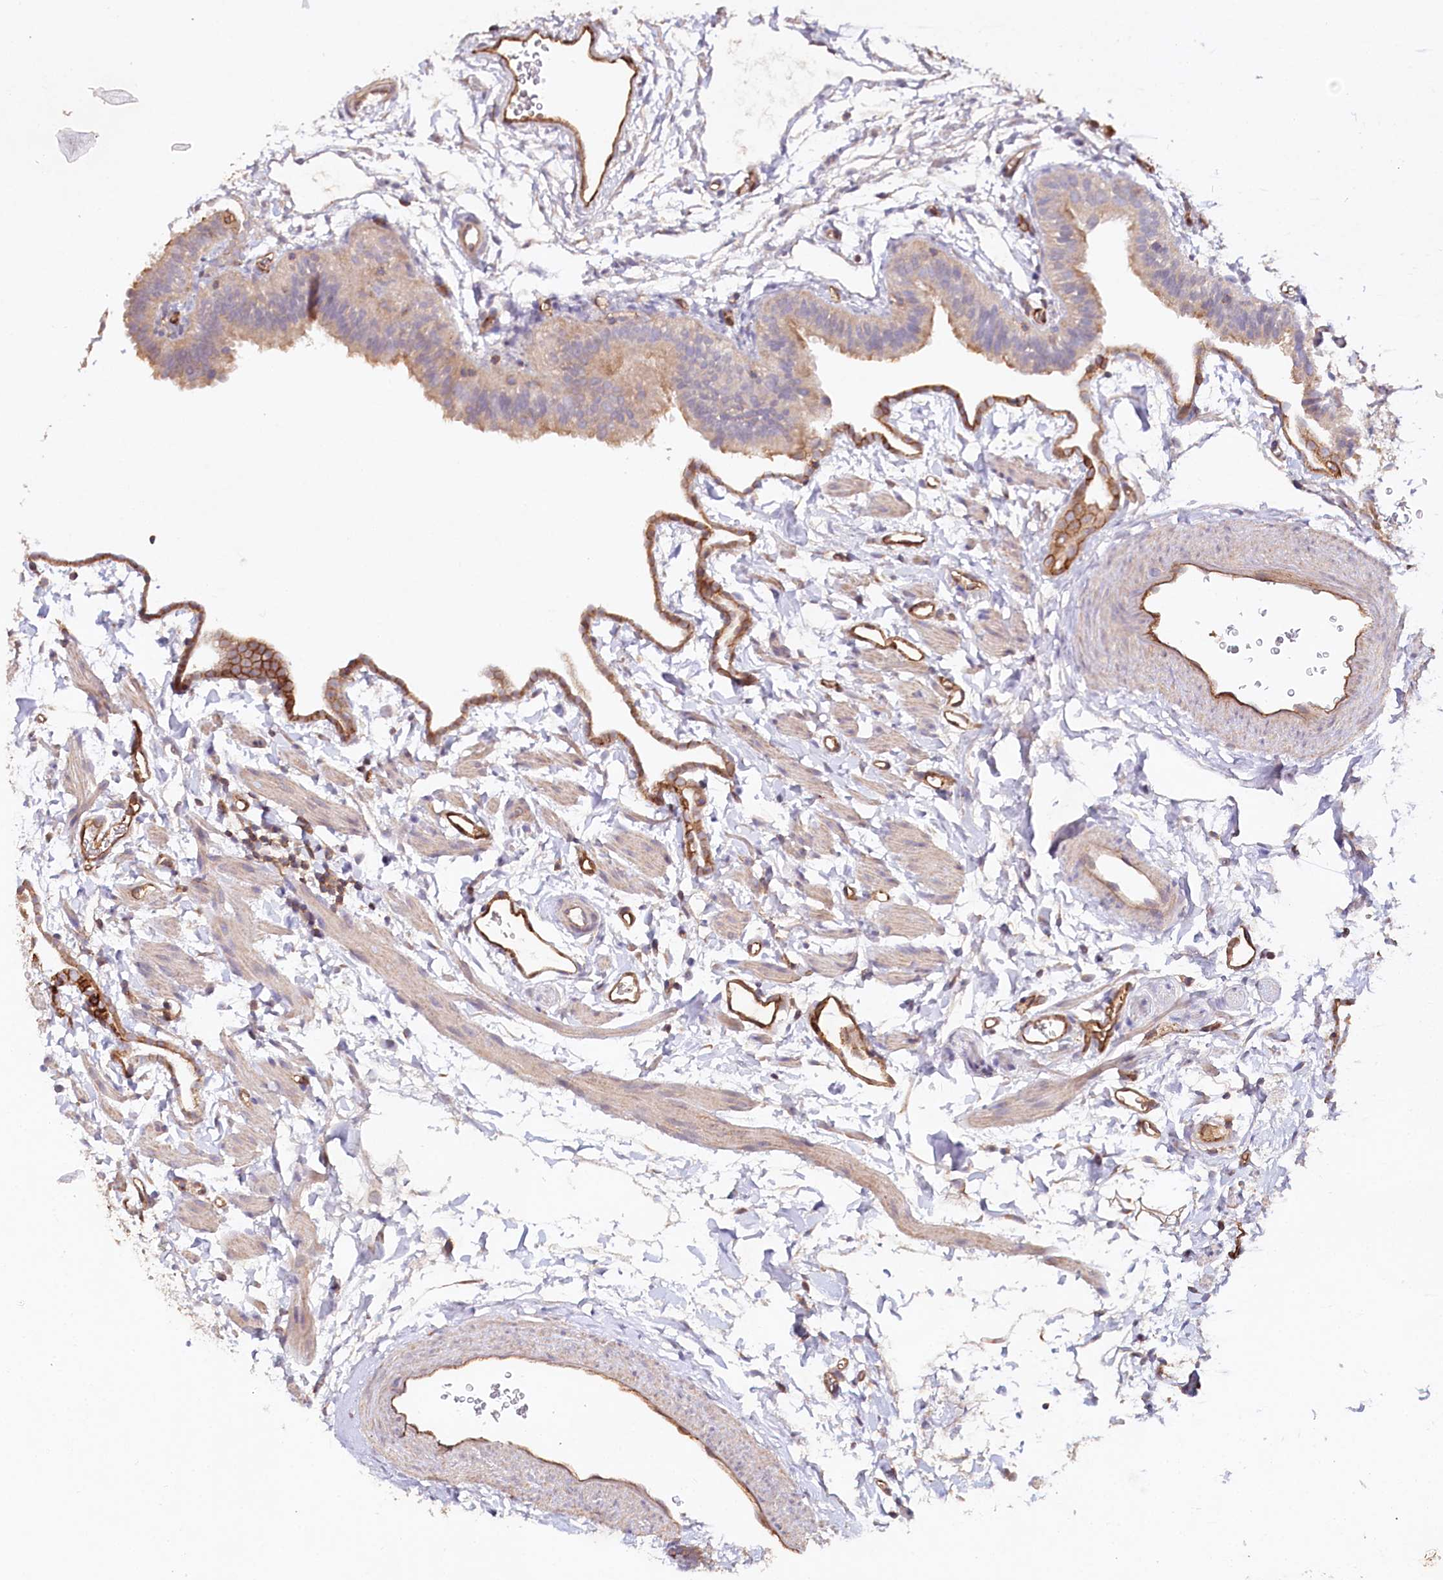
{"staining": {"intensity": "moderate", "quantity": ">75%", "location": "cytoplasmic/membranous"}, "tissue": "fallopian tube", "cell_type": "Glandular cells", "image_type": "normal", "snomed": [{"axis": "morphology", "description": "Normal tissue, NOS"}, {"axis": "topography", "description": "Fallopian tube"}], "caption": "Moderate cytoplasmic/membranous expression is present in approximately >75% of glandular cells in normal fallopian tube. (DAB IHC with brightfield microscopy, high magnification).", "gene": "RBP5", "patient": {"sex": "female", "age": 35}}